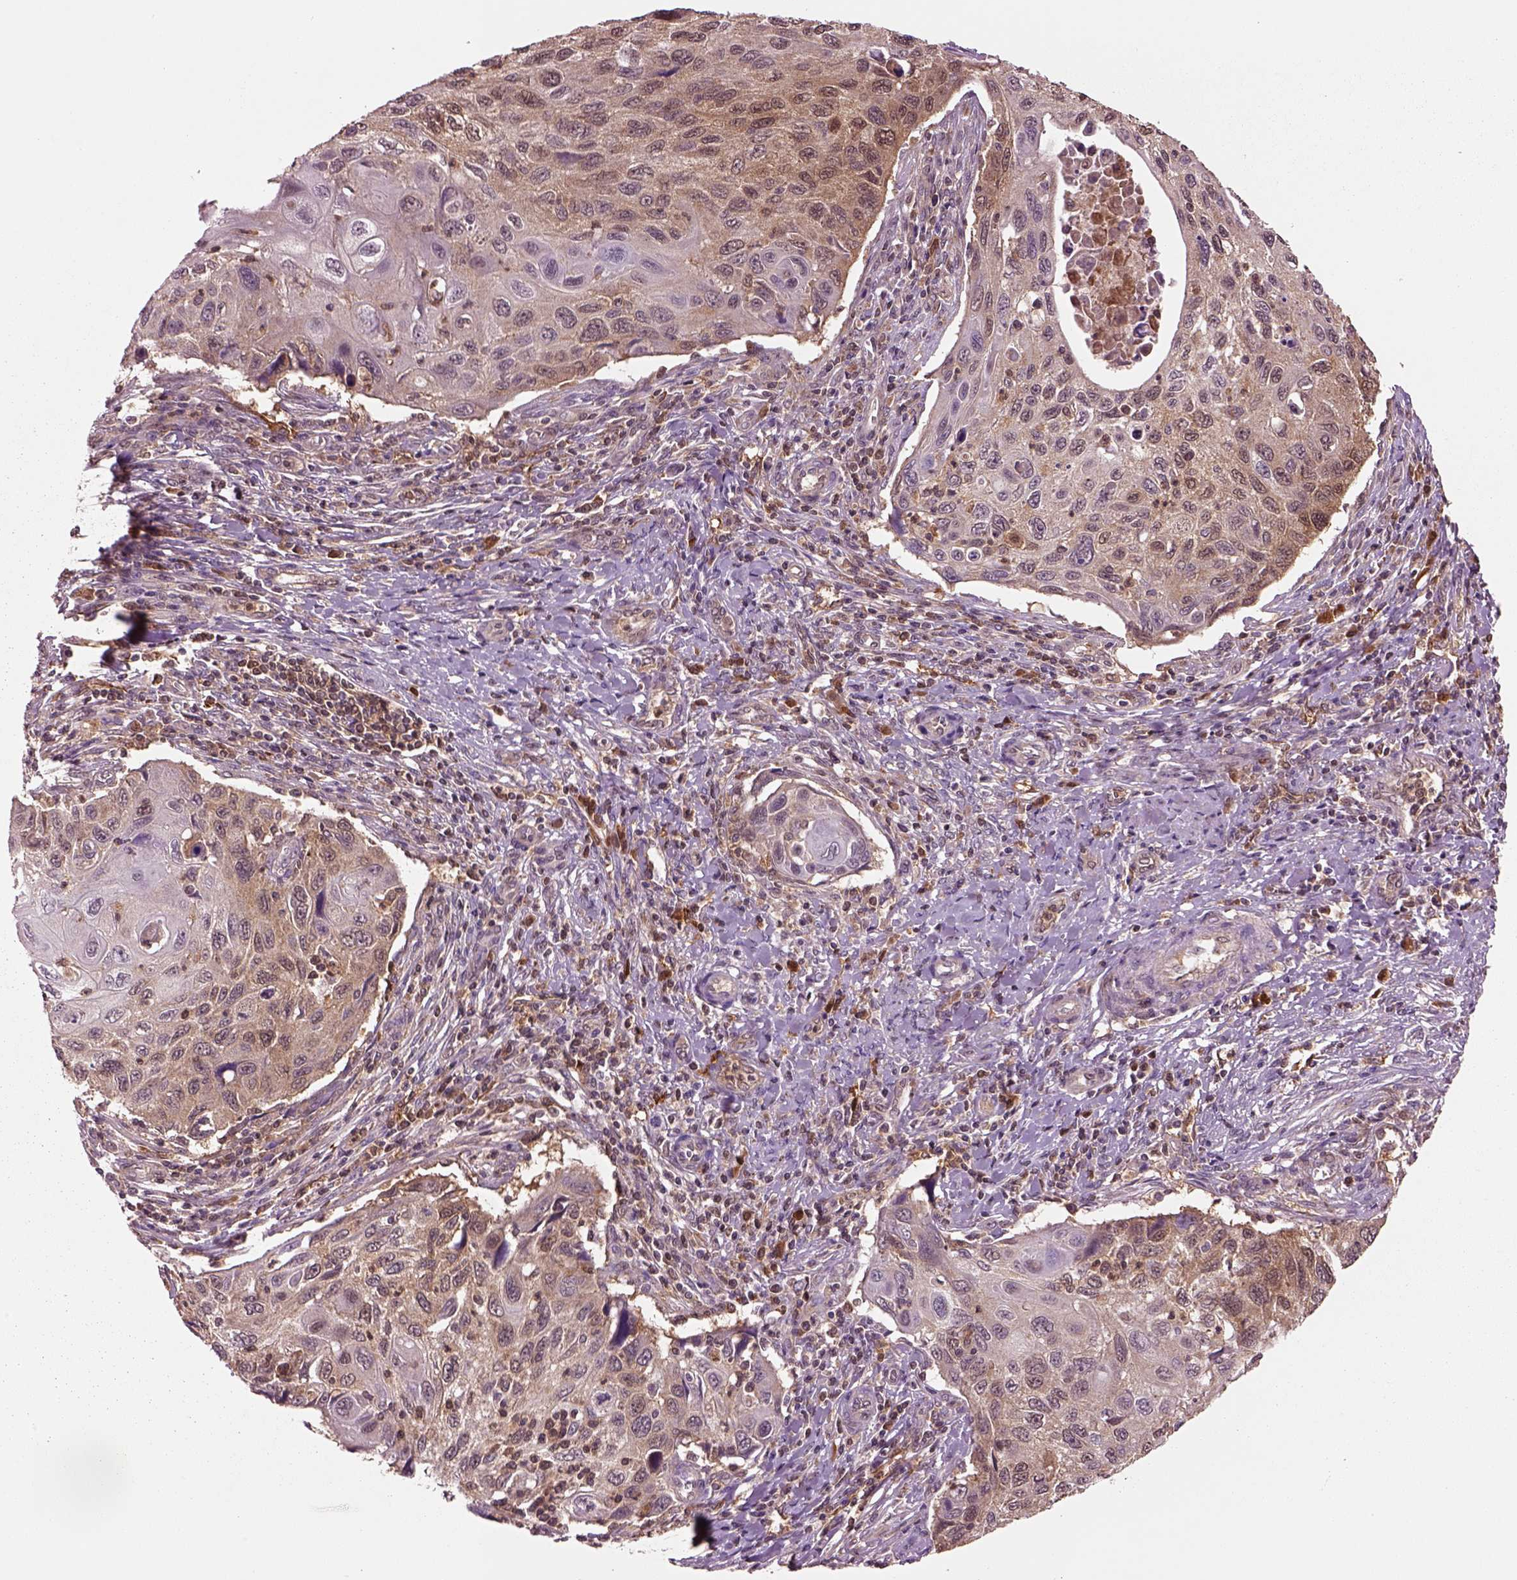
{"staining": {"intensity": "weak", "quantity": ">75%", "location": "cytoplasmic/membranous"}, "tissue": "cervical cancer", "cell_type": "Tumor cells", "image_type": "cancer", "snomed": [{"axis": "morphology", "description": "Squamous cell carcinoma, NOS"}, {"axis": "topography", "description": "Cervix"}], "caption": "An IHC photomicrograph of neoplastic tissue is shown. Protein staining in brown labels weak cytoplasmic/membranous positivity in cervical squamous cell carcinoma within tumor cells. The staining is performed using DAB (3,3'-diaminobenzidine) brown chromogen to label protein expression. The nuclei are counter-stained blue using hematoxylin.", "gene": "MDP1", "patient": {"sex": "female", "age": 70}}